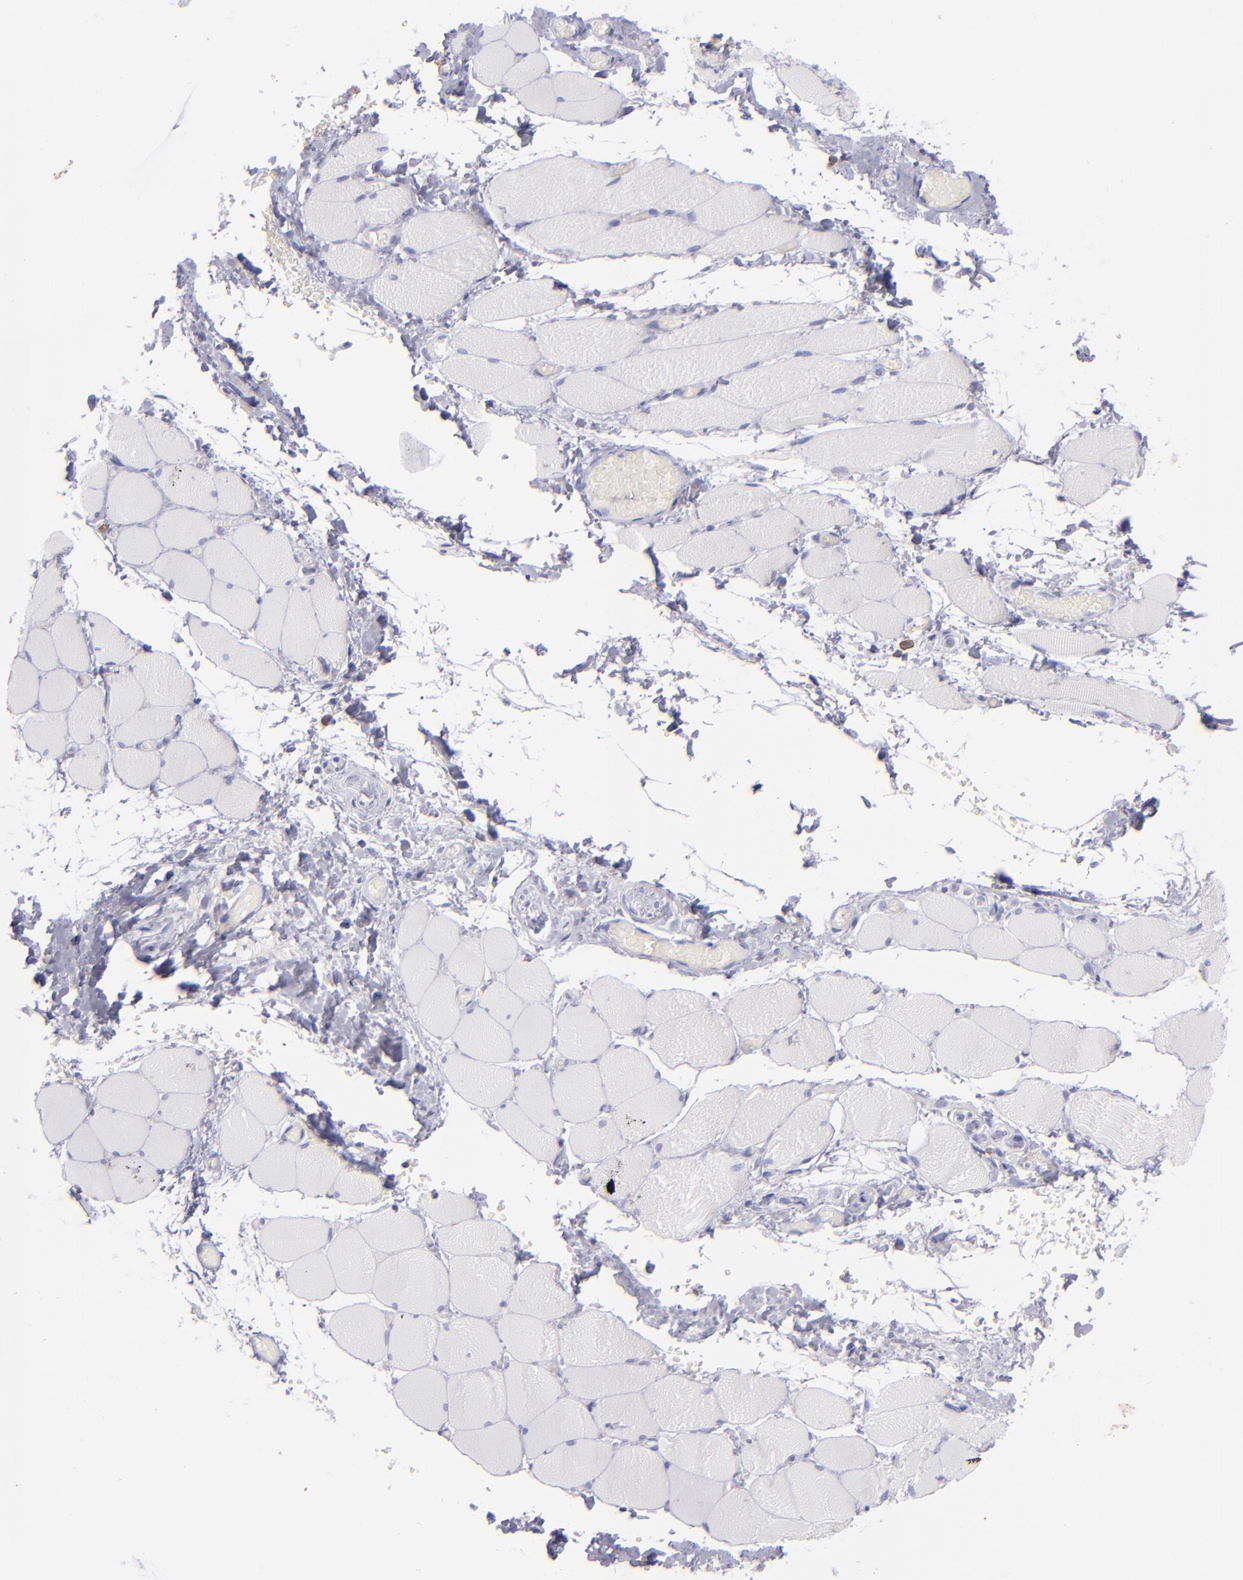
{"staining": {"intensity": "negative", "quantity": "none", "location": "none"}, "tissue": "skeletal muscle", "cell_type": "Myocytes", "image_type": "normal", "snomed": [{"axis": "morphology", "description": "Normal tissue, NOS"}, {"axis": "topography", "description": "Skeletal muscle"}, {"axis": "topography", "description": "Soft tissue"}], "caption": "Immunohistochemistry (IHC) image of unremarkable skeletal muscle stained for a protein (brown), which shows no positivity in myocytes. Brightfield microscopy of immunohistochemistry stained with DAB (3,3'-diaminobenzidine) (brown) and hematoxylin (blue), captured at high magnification.", "gene": "CD82", "patient": {"sex": "female", "age": 58}}